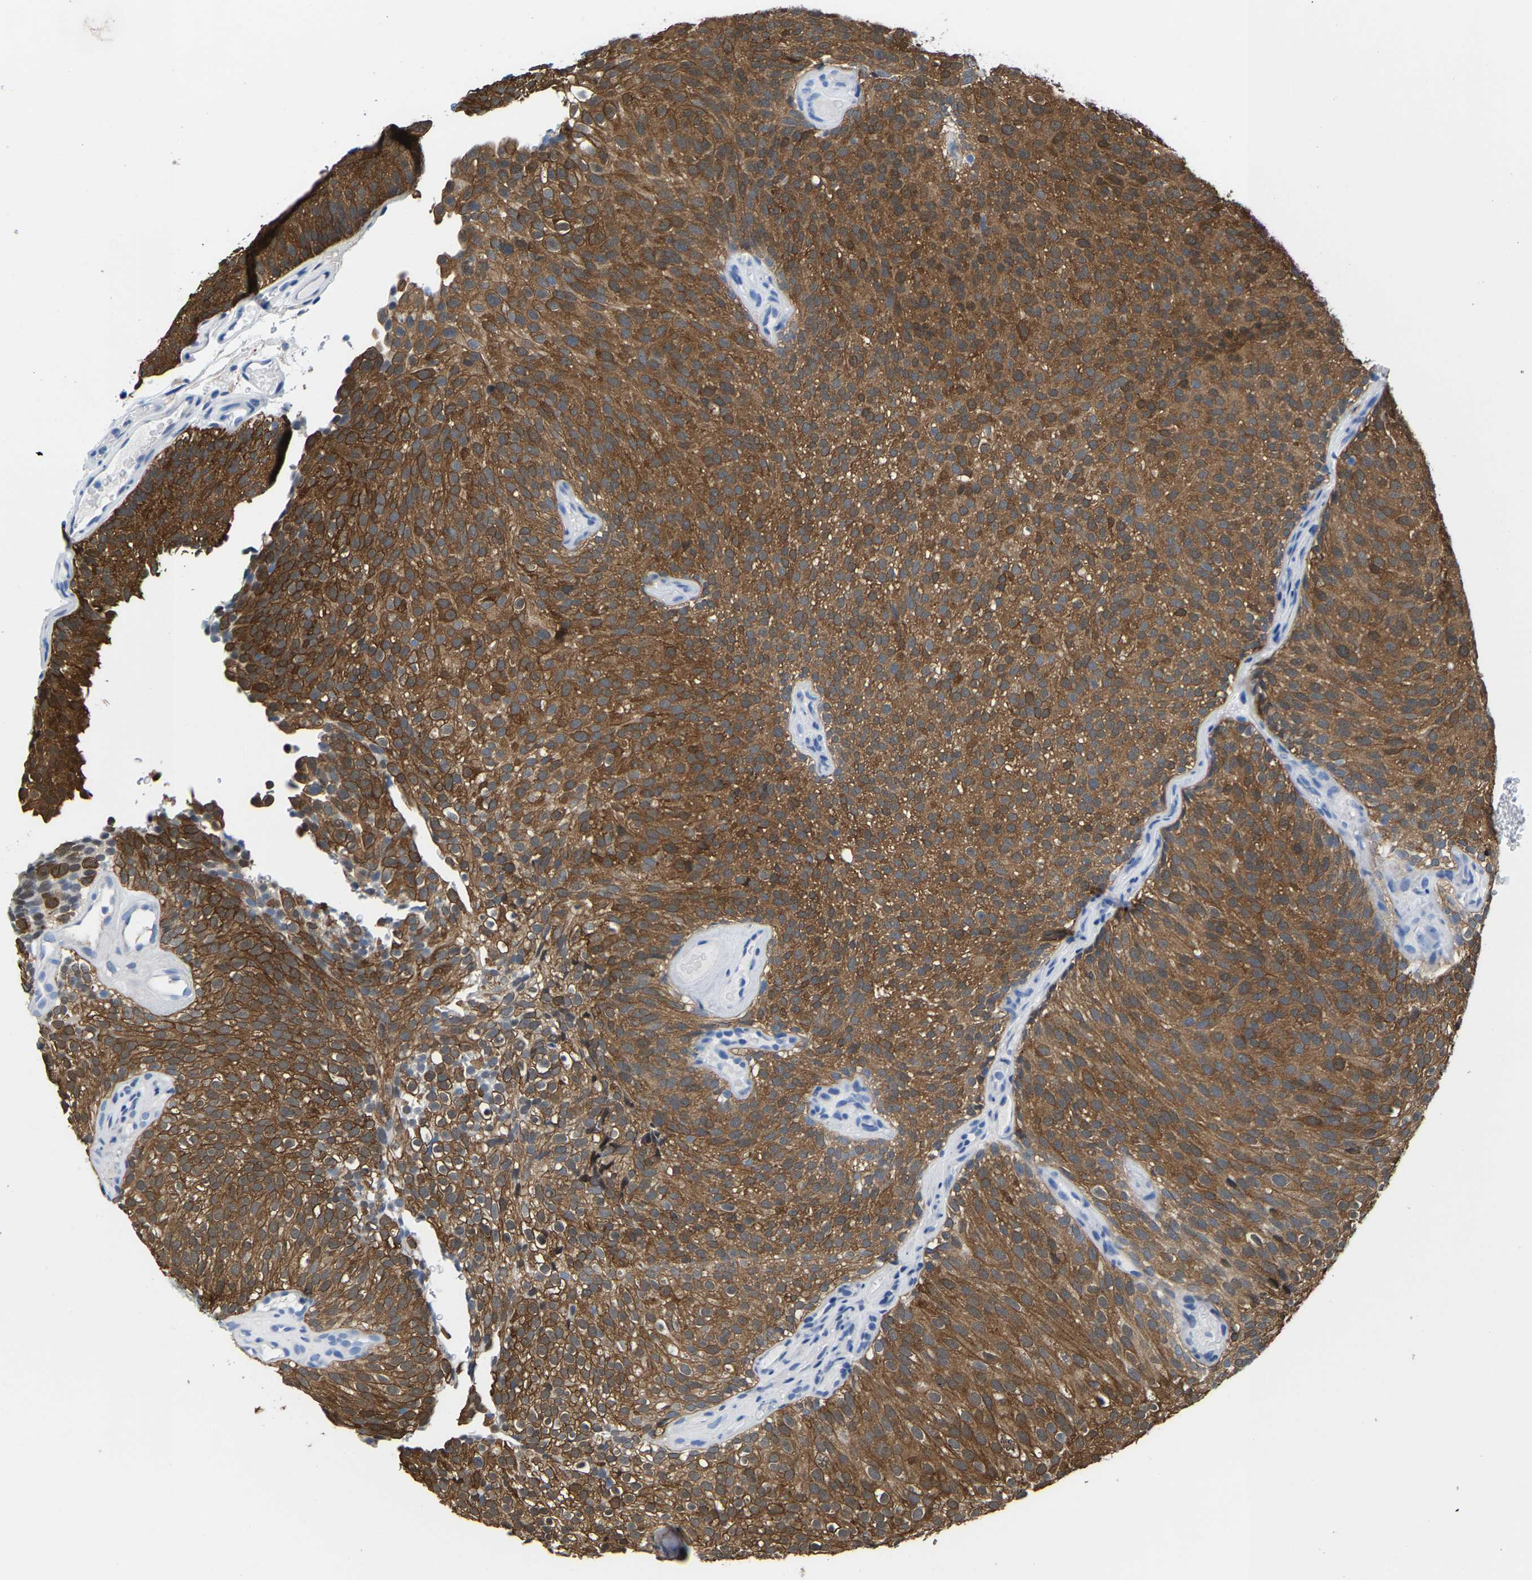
{"staining": {"intensity": "moderate", "quantity": ">75%", "location": "cytoplasmic/membranous"}, "tissue": "urothelial cancer", "cell_type": "Tumor cells", "image_type": "cancer", "snomed": [{"axis": "morphology", "description": "Urothelial carcinoma, Low grade"}, {"axis": "topography", "description": "Urinary bladder"}], "caption": "Immunohistochemical staining of urothelial cancer exhibits medium levels of moderate cytoplasmic/membranous protein staining in approximately >75% of tumor cells.", "gene": "SSH3", "patient": {"sex": "male", "age": 78}}